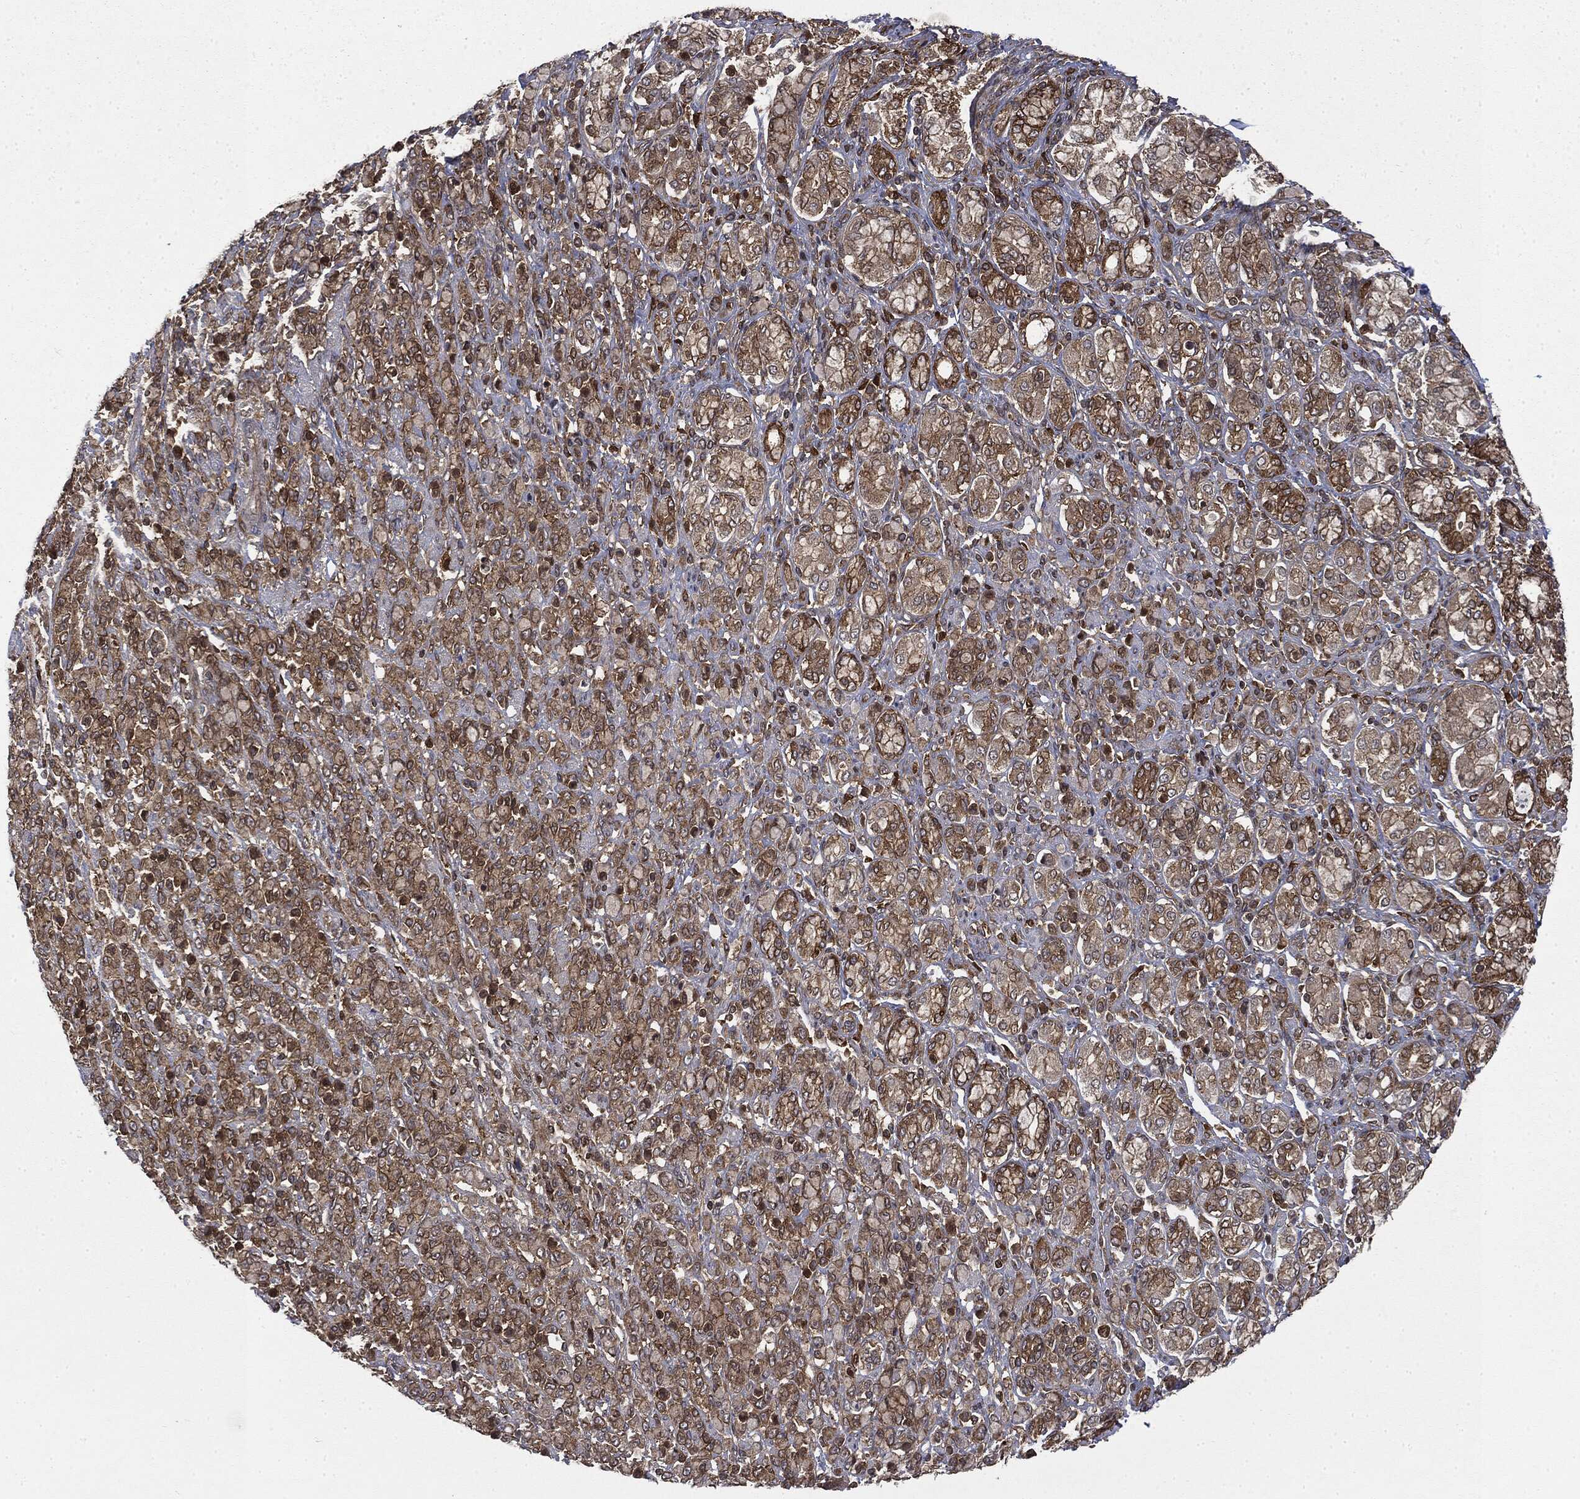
{"staining": {"intensity": "moderate", "quantity": ">75%", "location": "cytoplasmic/membranous"}, "tissue": "stomach cancer", "cell_type": "Tumor cells", "image_type": "cancer", "snomed": [{"axis": "morphology", "description": "Normal tissue, NOS"}, {"axis": "morphology", "description": "Adenocarcinoma, NOS"}, {"axis": "topography", "description": "Stomach"}], "caption": "Human stomach adenocarcinoma stained for a protein (brown) reveals moderate cytoplasmic/membranous positive staining in approximately >75% of tumor cells.", "gene": "SNX5", "patient": {"sex": "female", "age": 79}}